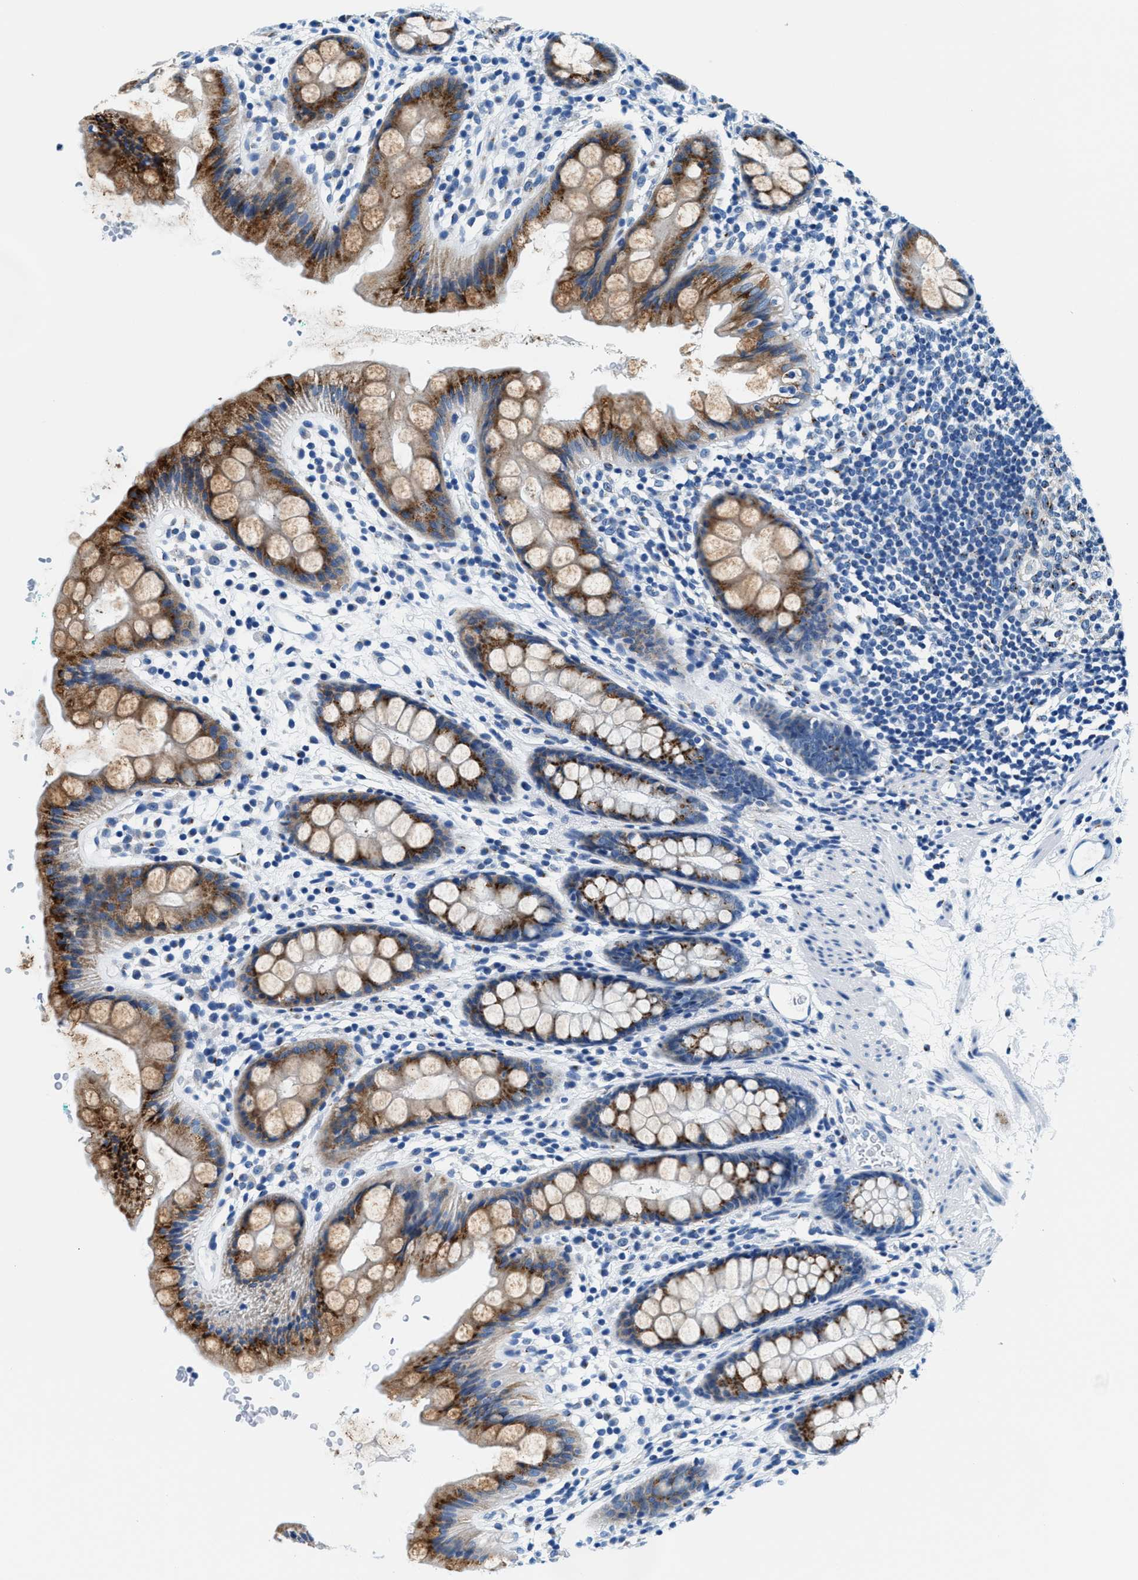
{"staining": {"intensity": "moderate", "quantity": ">75%", "location": "cytoplasmic/membranous"}, "tissue": "rectum", "cell_type": "Glandular cells", "image_type": "normal", "snomed": [{"axis": "morphology", "description": "Normal tissue, NOS"}, {"axis": "topography", "description": "Rectum"}], "caption": "Protein analysis of benign rectum shows moderate cytoplasmic/membranous positivity in approximately >75% of glandular cells. (DAB IHC with brightfield microscopy, high magnification).", "gene": "VPS53", "patient": {"sex": "female", "age": 65}}